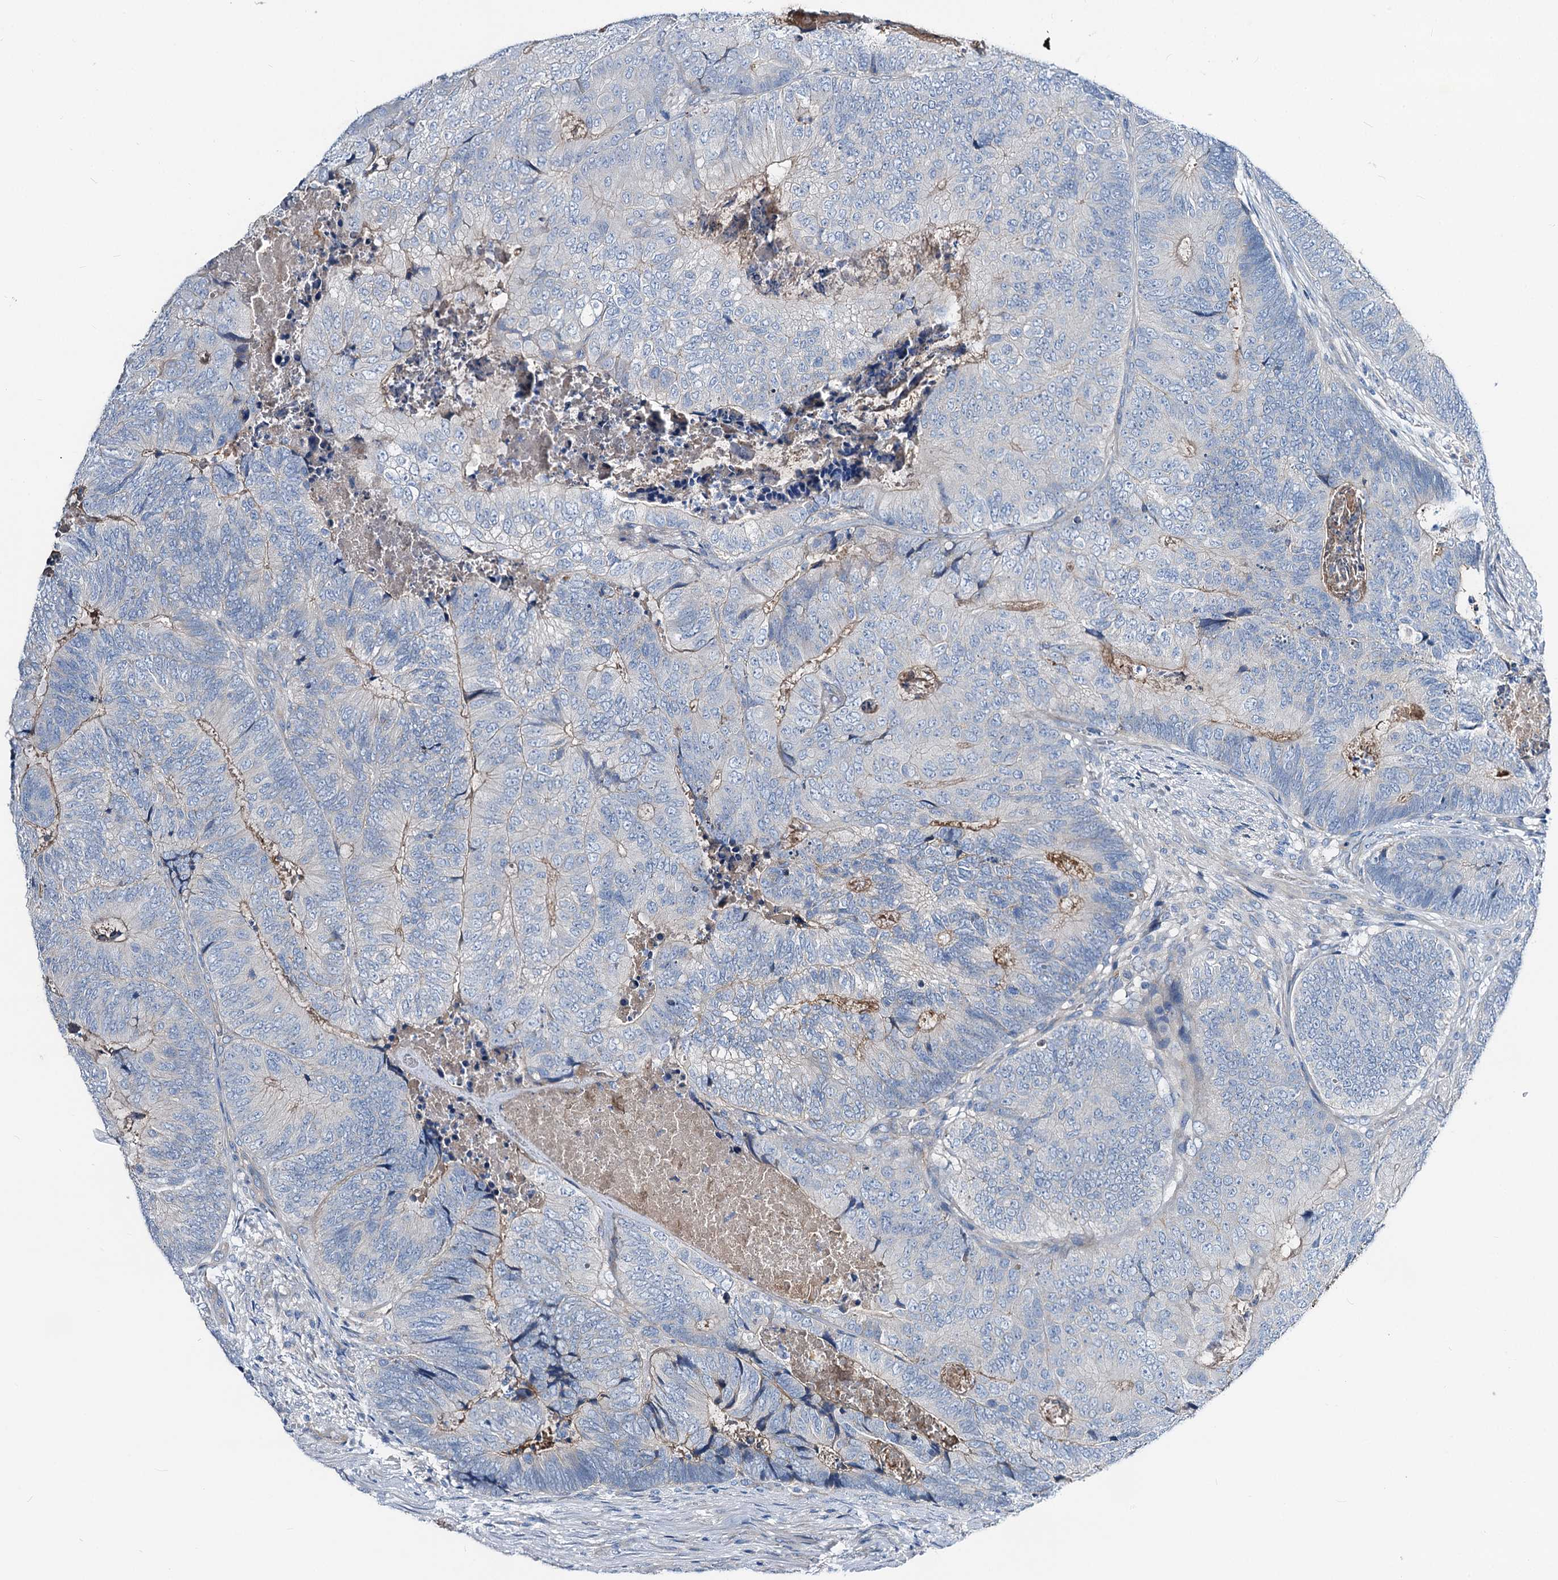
{"staining": {"intensity": "negative", "quantity": "none", "location": "none"}, "tissue": "colorectal cancer", "cell_type": "Tumor cells", "image_type": "cancer", "snomed": [{"axis": "morphology", "description": "Adenocarcinoma, NOS"}, {"axis": "topography", "description": "Colon"}], "caption": "This is an immunohistochemistry photomicrograph of colorectal adenocarcinoma. There is no positivity in tumor cells.", "gene": "DYDC2", "patient": {"sex": "female", "age": 67}}